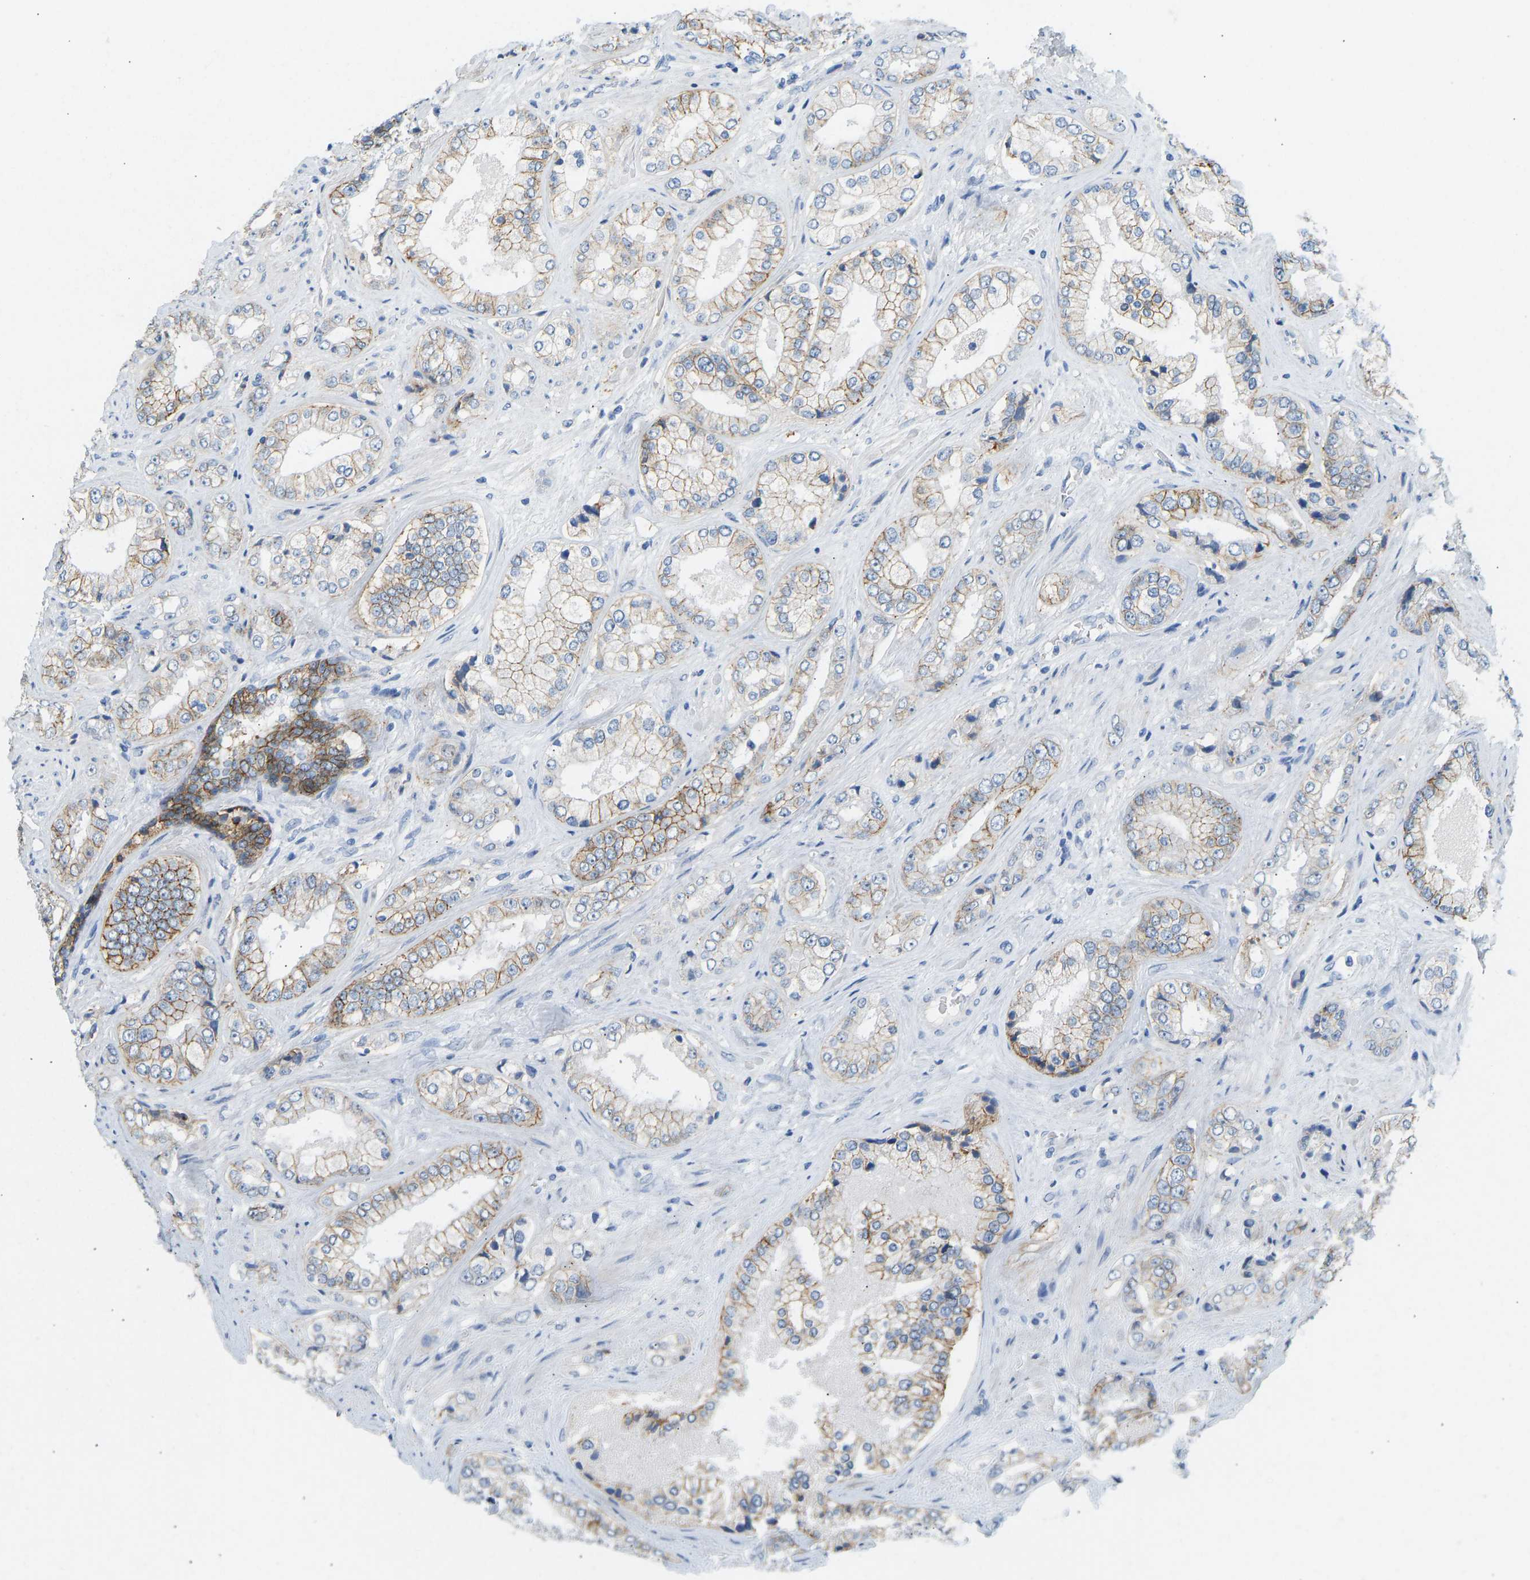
{"staining": {"intensity": "moderate", "quantity": "25%-75%", "location": "cytoplasmic/membranous"}, "tissue": "prostate cancer", "cell_type": "Tumor cells", "image_type": "cancer", "snomed": [{"axis": "morphology", "description": "Adenocarcinoma, High grade"}, {"axis": "topography", "description": "Prostate"}], "caption": "Protein staining of adenocarcinoma (high-grade) (prostate) tissue demonstrates moderate cytoplasmic/membranous staining in approximately 25%-75% of tumor cells.", "gene": "ATP1A1", "patient": {"sex": "male", "age": 61}}